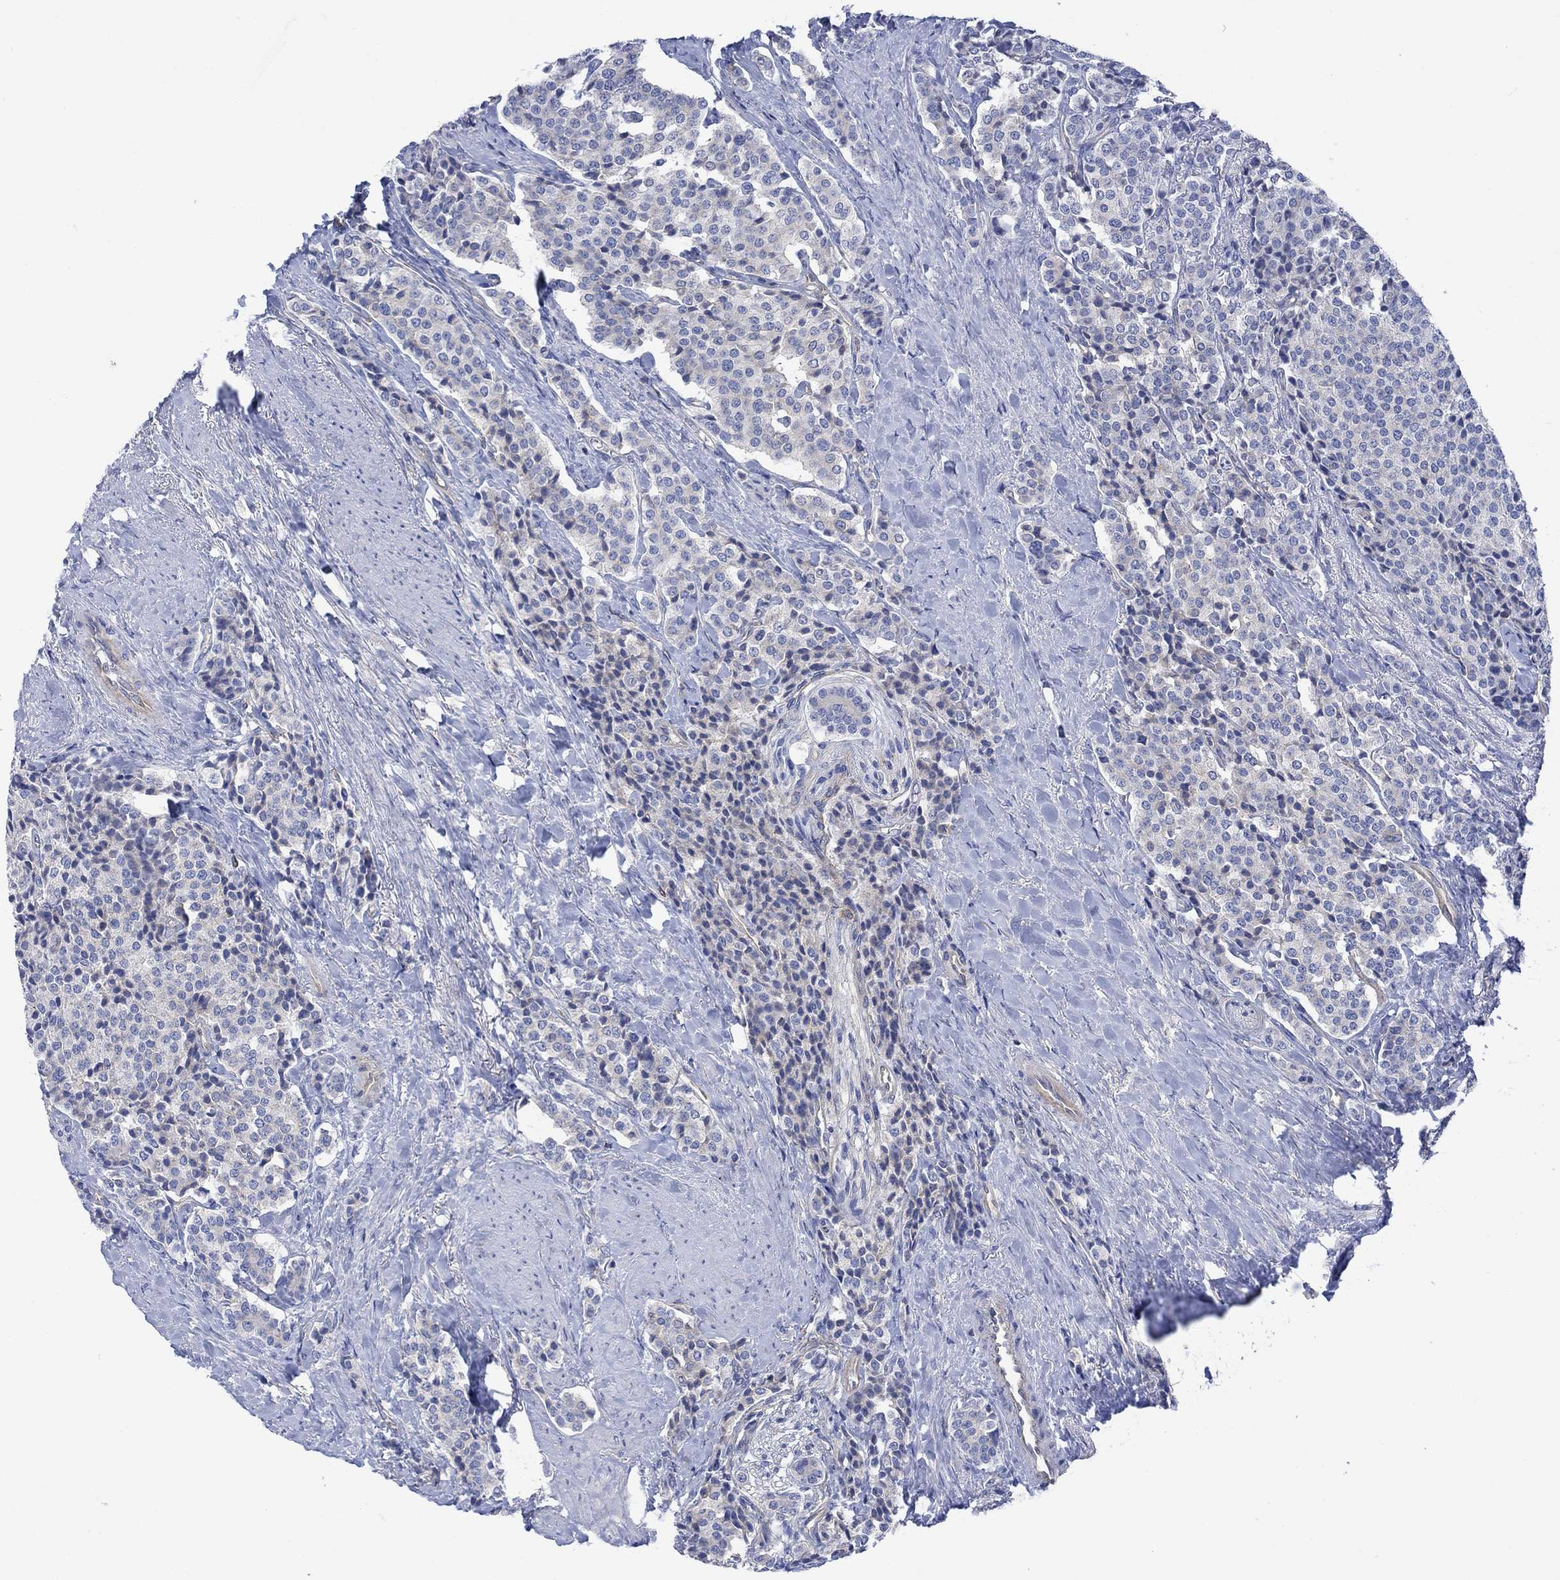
{"staining": {"intensity": "negative", "quantity": "none", "location": "none"}, "tissue": "carcinoid", "cell_type": "Tumor cells", "image_type": "cancer", "snomed": [{"axis": "morphology", "description": "Carcinoid, malignant, NOS"}, {"axis": "topography", "description": "Small intestine"}], "caption": "Malignant carcinoid was stained to show a protein in brown. There is no significant staining in tumor cells.", "gene": "GBP5", "patient": {"sex": "female", "age": 58}}